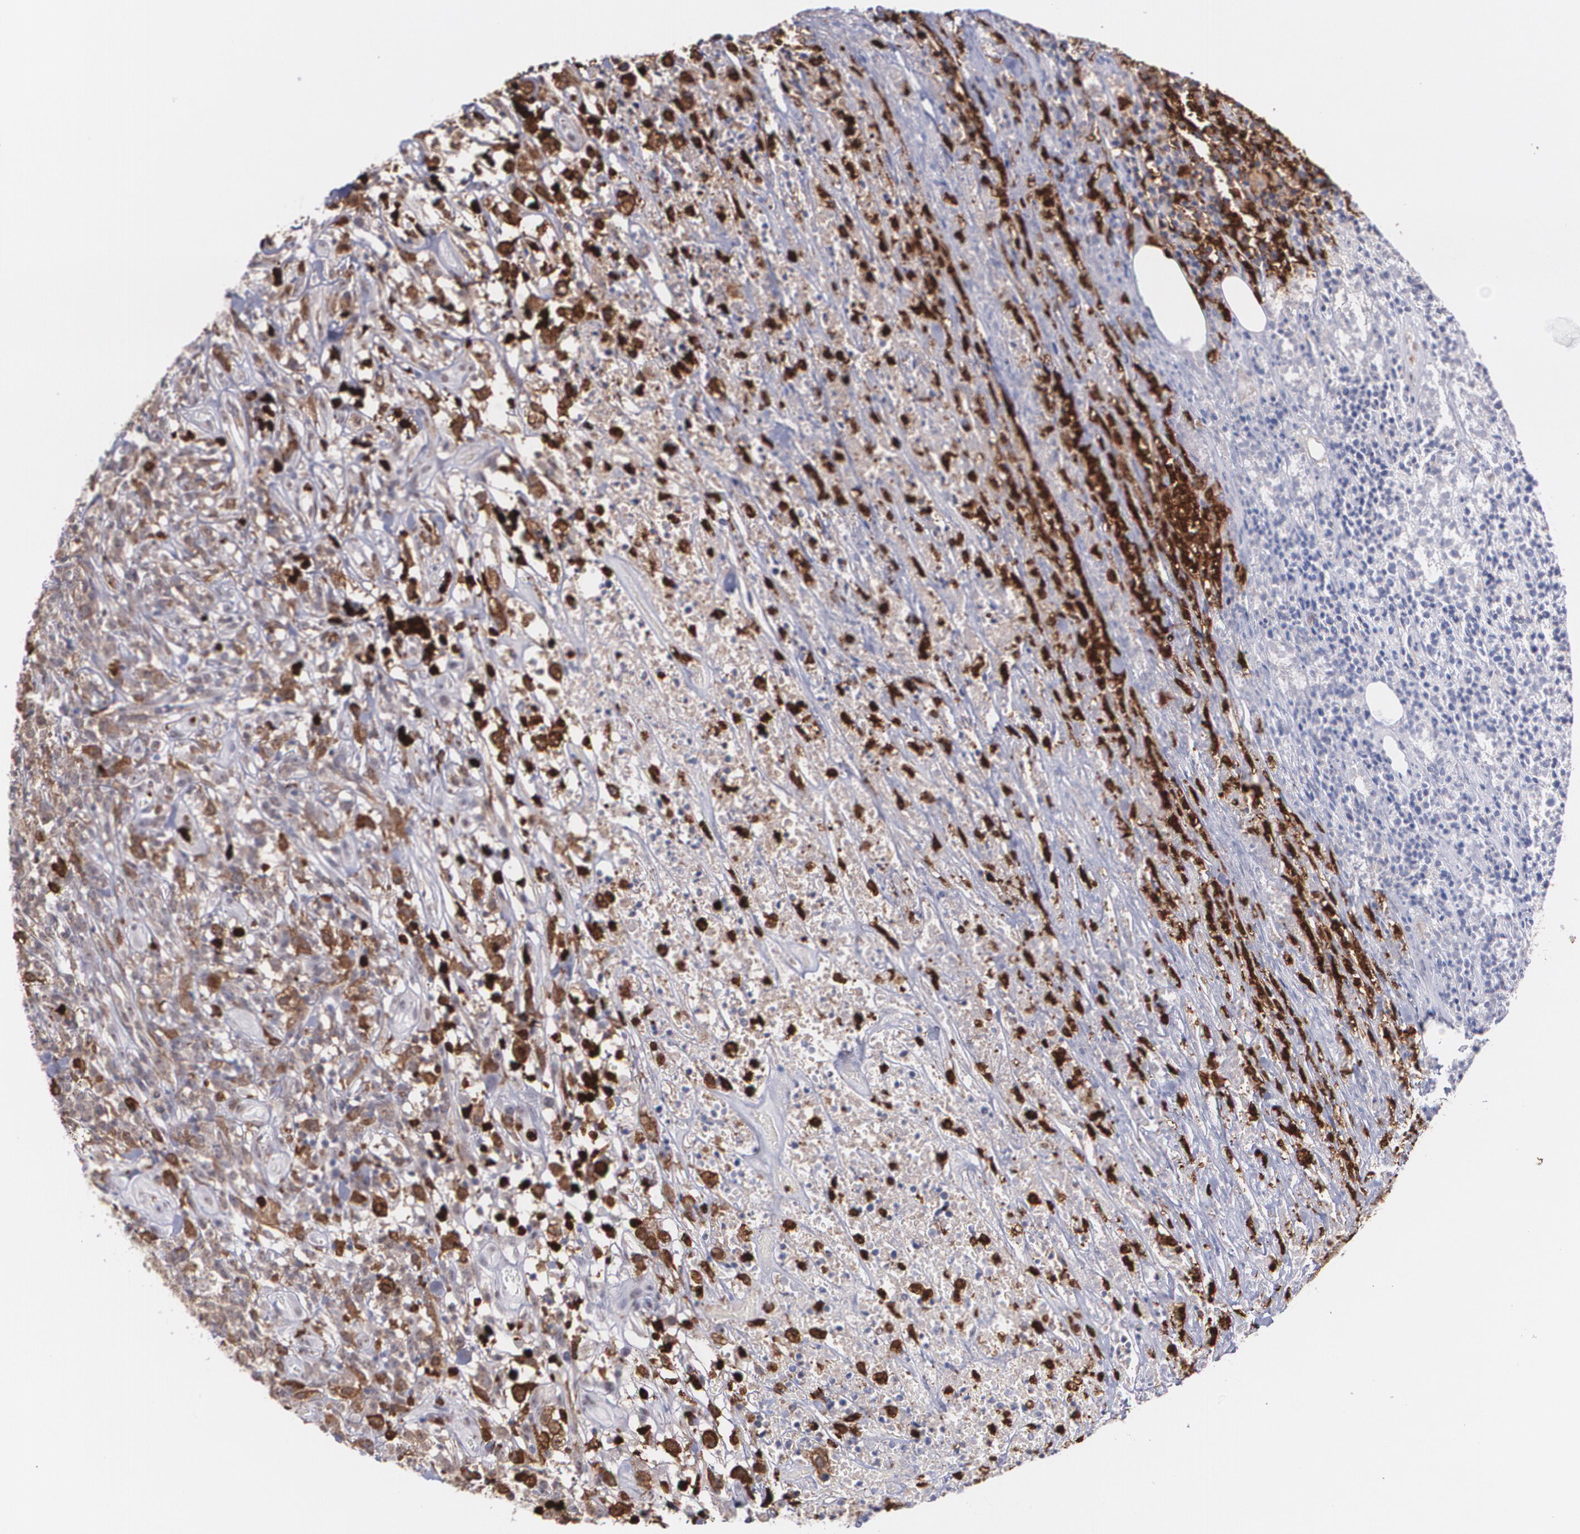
{"staining": {"intensity": "negative", "quantity": "none", "location": "none"}, "tissue": "lymphoma", "cell_type": "Tumor cells", "image_type": "cancer", "snomed": [{"axis": "morphology", "description": "Malignant lymphoma, non-Hodgkin's type, High grade"}, {"axis": "topography", "description": "Lymph node"}], "caption": "Tumor cells show no significant protein staining in high-grade malignant lymphoma, non-Hodgkin's type.", "gene": "NCF2", "patient": {"sex": "female", "age": 73}}